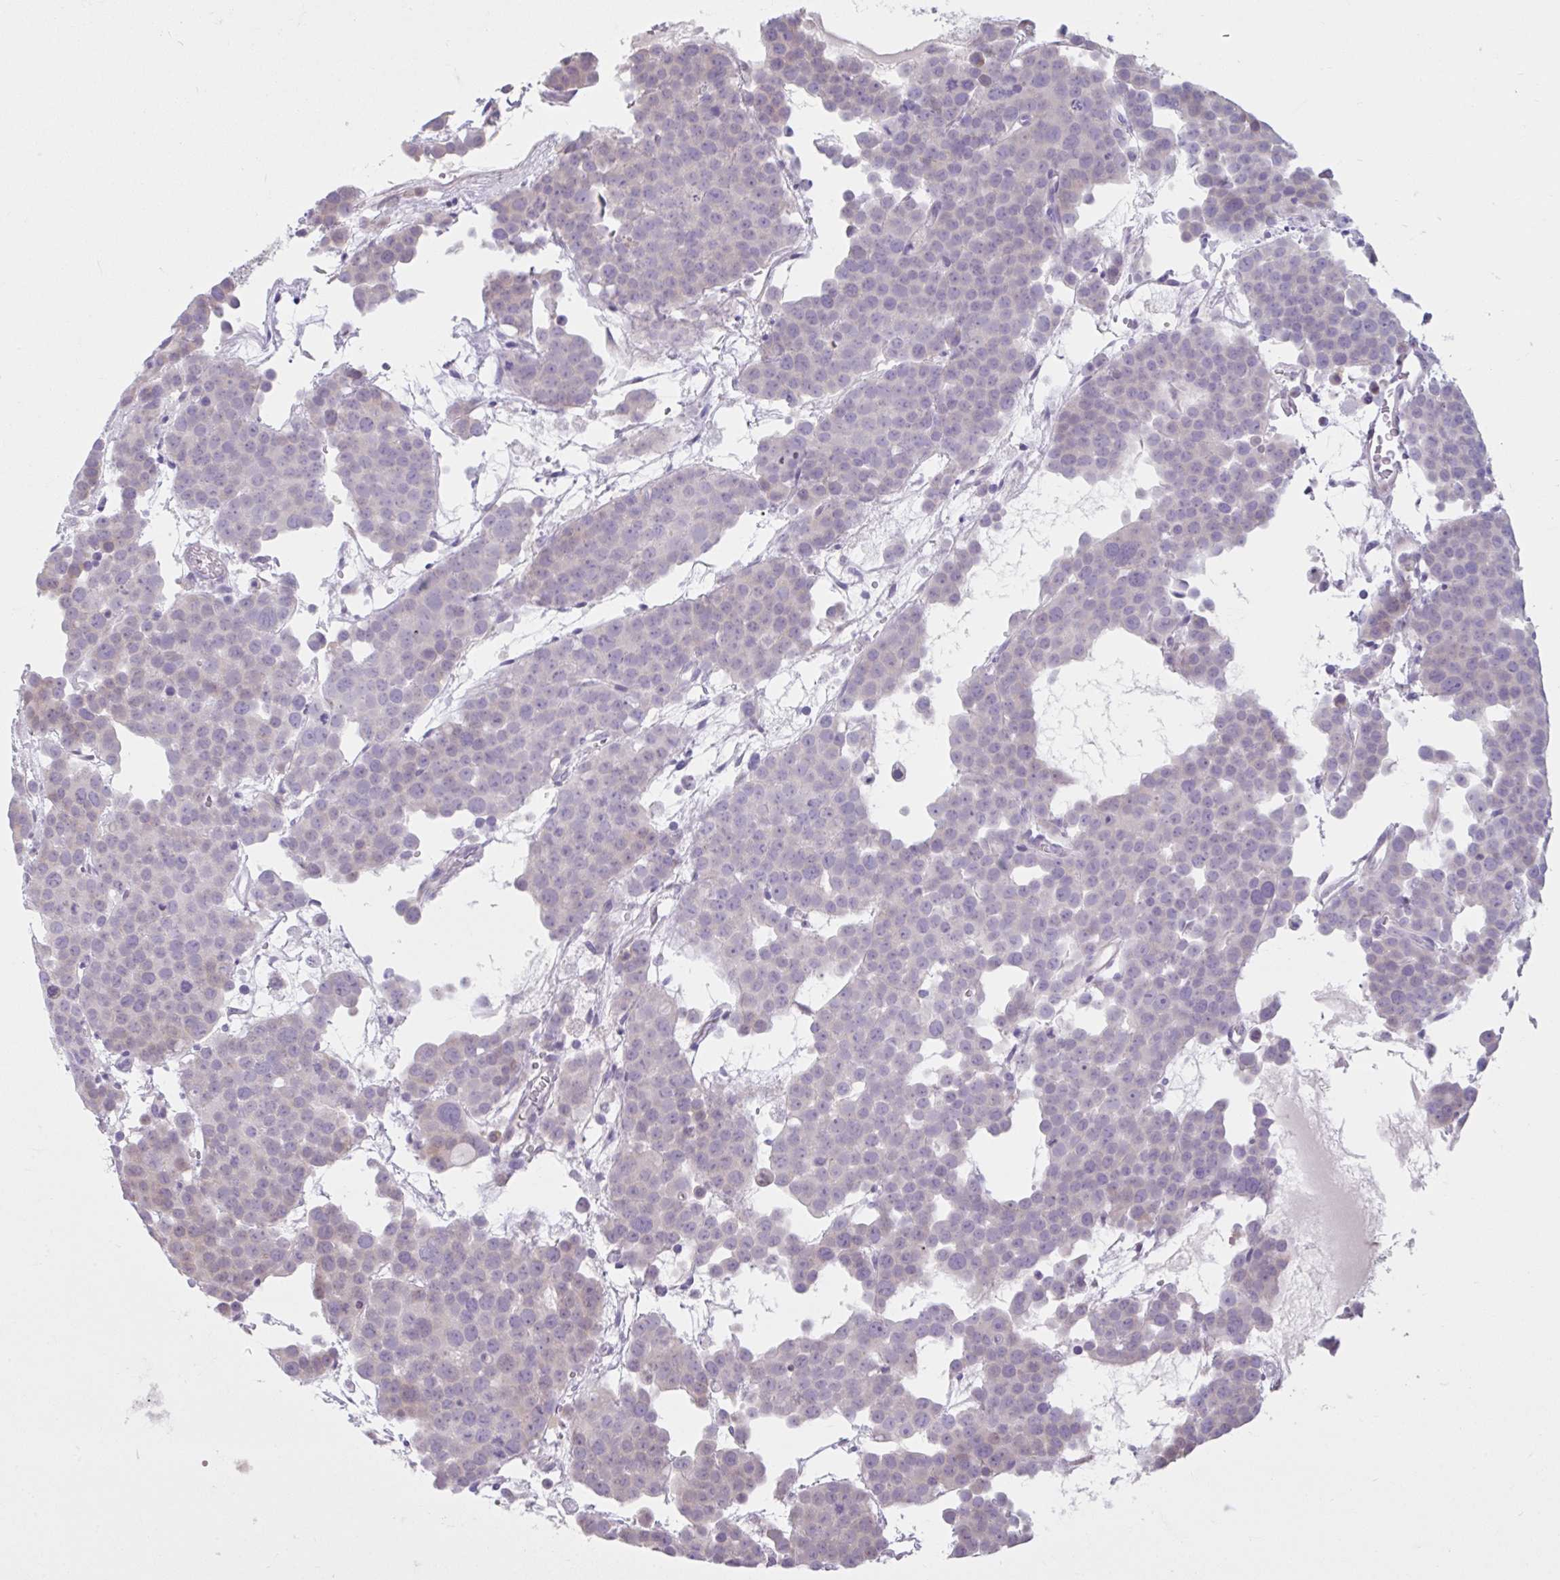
{"staining": {"intensity": "negative", "quantity": "none", "location": "none"}, "tissue": "testis cancer", "cell_type": "Tumor cells", "image_type": "cancer", "snomed": [{"axis": "morphology", "description": "Seminoma, NOS"}, {"axis": "topography", "description": "Testis"}], "caption": "High power microscopy micrograph of an immunohistochemistry (IHC) micrograph of testis cancer, revealing no significant staining in tumor cells.", "gene": "CDH19", "patient": {"sex": "male", "age": 71}}